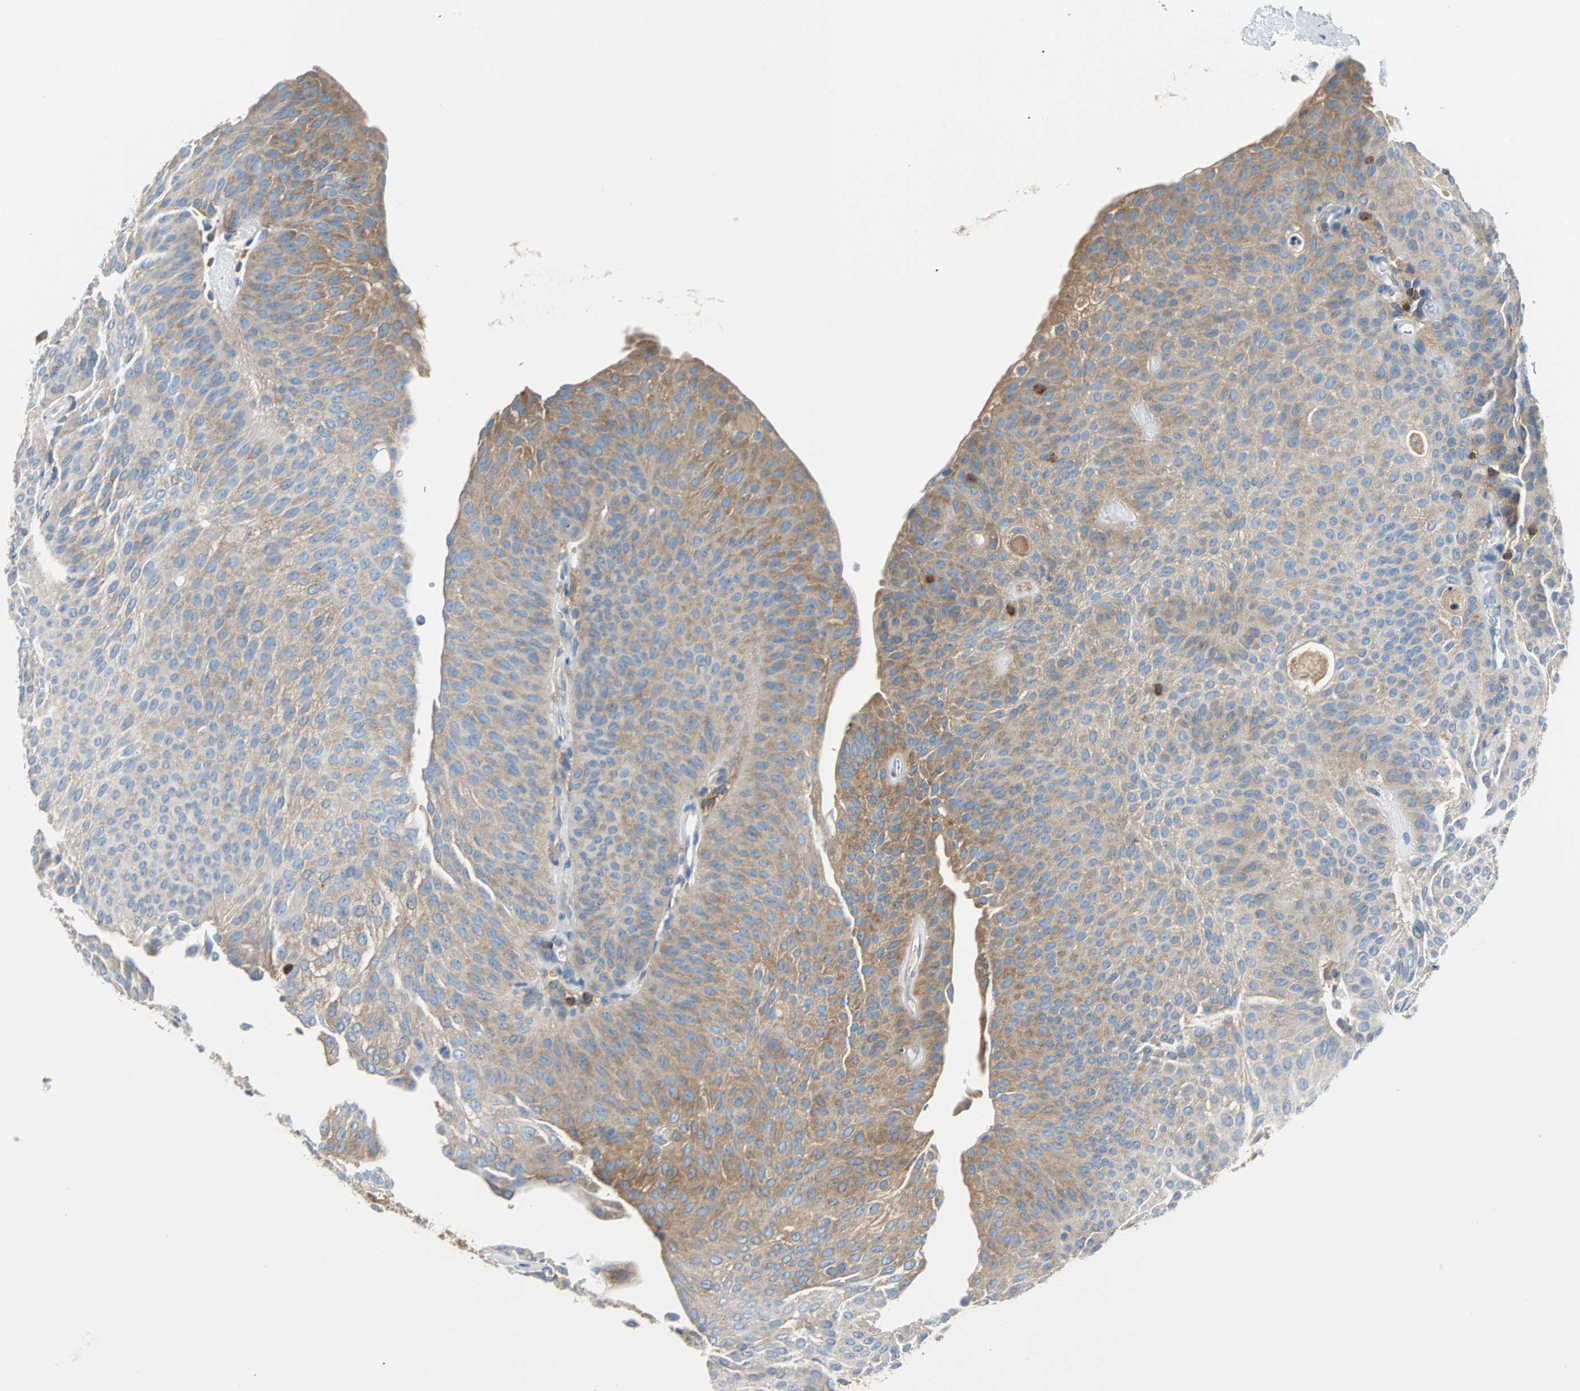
{"staining": {"intensity": "moderate", "quantity": "<25%", "location": "cytoplasmic/membranous"}, "tissue": "urothelial cancer", "cell_type": "Tumor cells", "image_type": "cancer", "snomed": [{"axis": "morphology", "description": "Urothelial carcinoma, Low grade"}, {"axis": "topography", "description": "Urinary bladder"}], "caption": "There is low levels of moderate cytoplasmic/membranous positivity in tumor cells of urothelial cancer, as demonstrated by immunohistochemical staining (brown color).", "gene": "TSC22D4", "patient": {"sex": "female", "age": 60}}